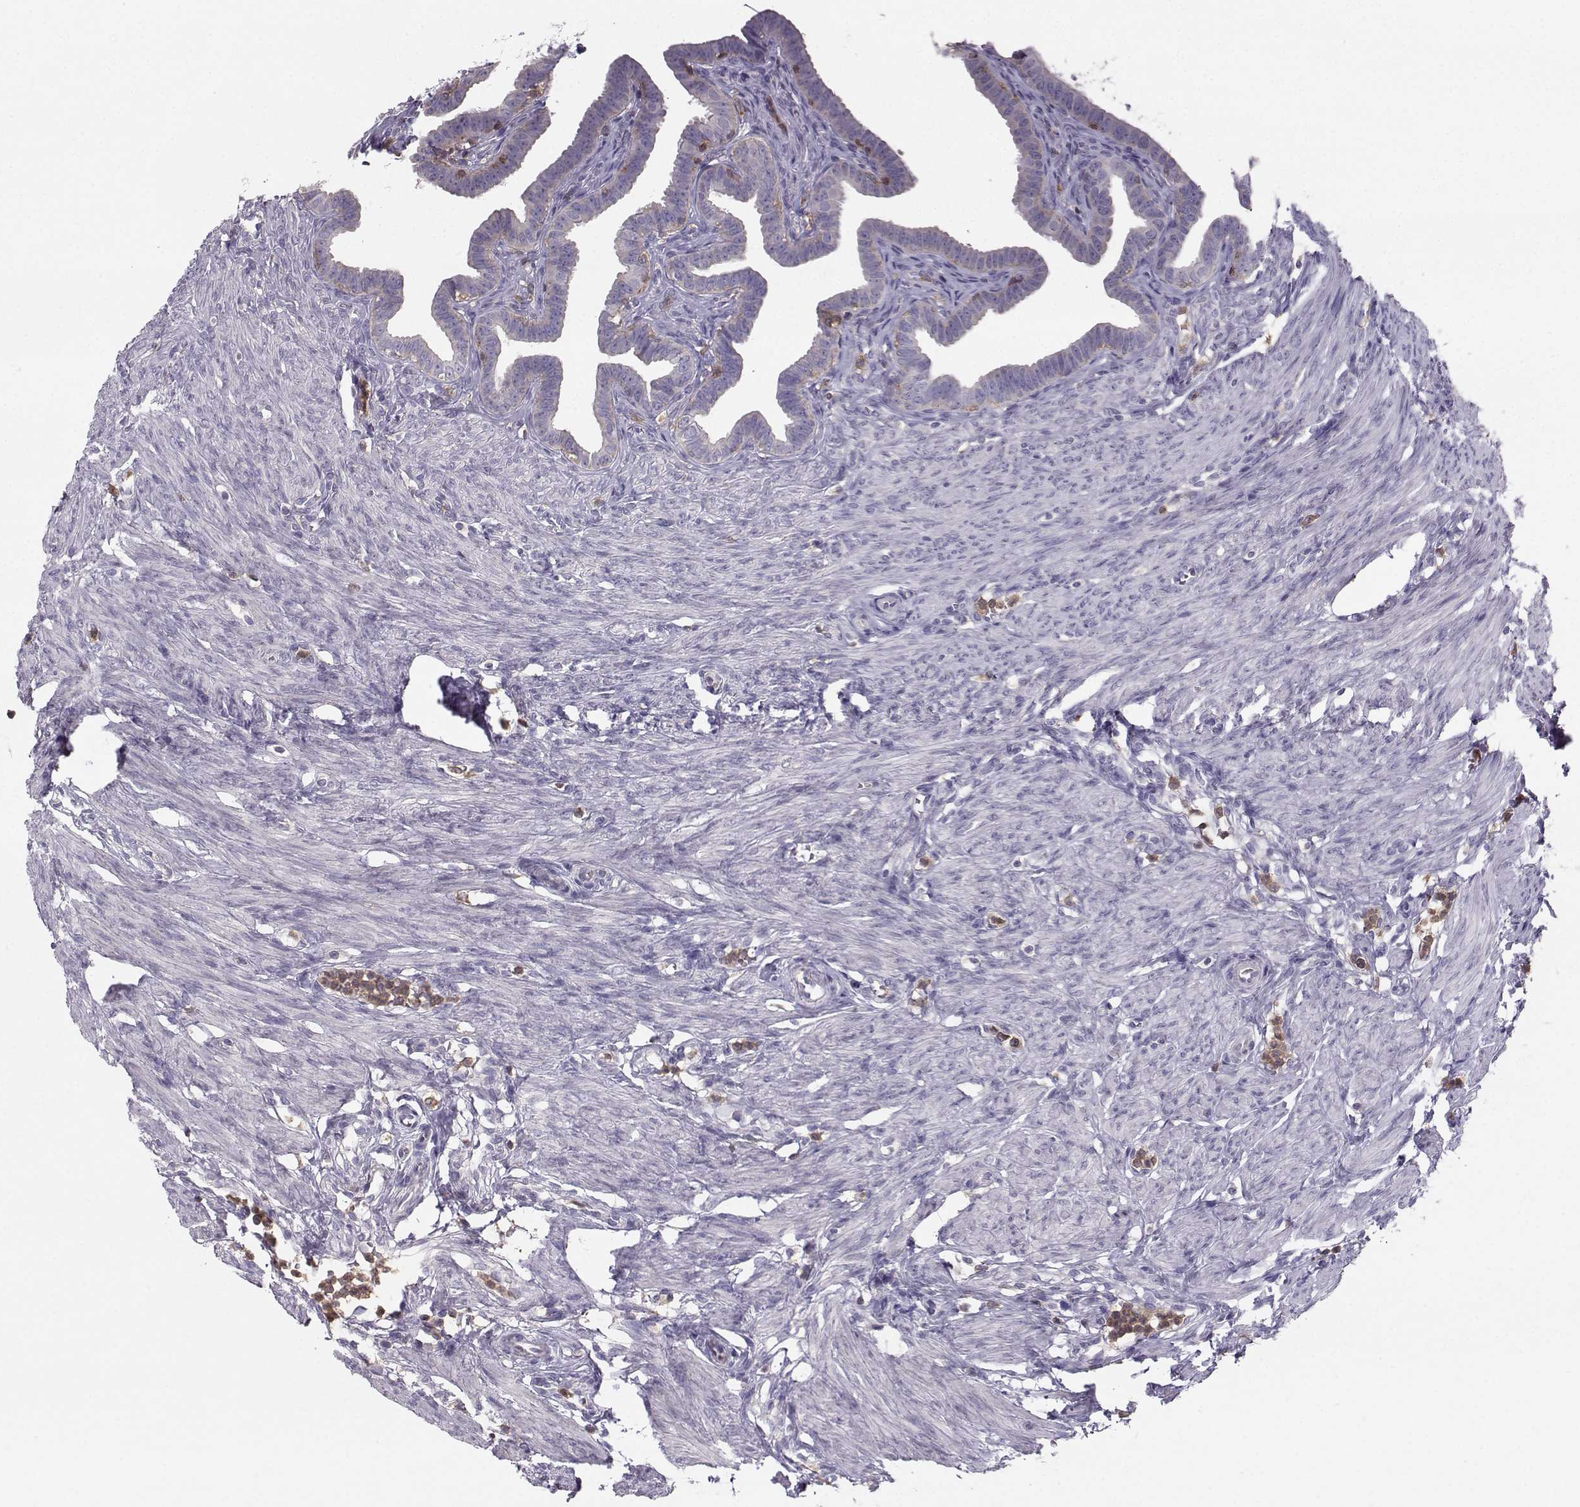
{"staining": {"intensity": "negative", "quantity": "none", "location": "none"}, "tissue": "fallopian tube", "cell_type": "Glandular cells", "image_type": "normal", "snomed": [{"axis": "morphology", "description": "Normal tissue, NOS"}, {"axis": "topography", "description": "Fallopian tube"}, {"axis": "topography", "description": "Ovary"}], "caption": "Histopathology image shows no significant protein staining in glandular cells of normal fallopian tube.", "gene": "ZBTB32", "patient": {"sex": "female", "age": 33}}